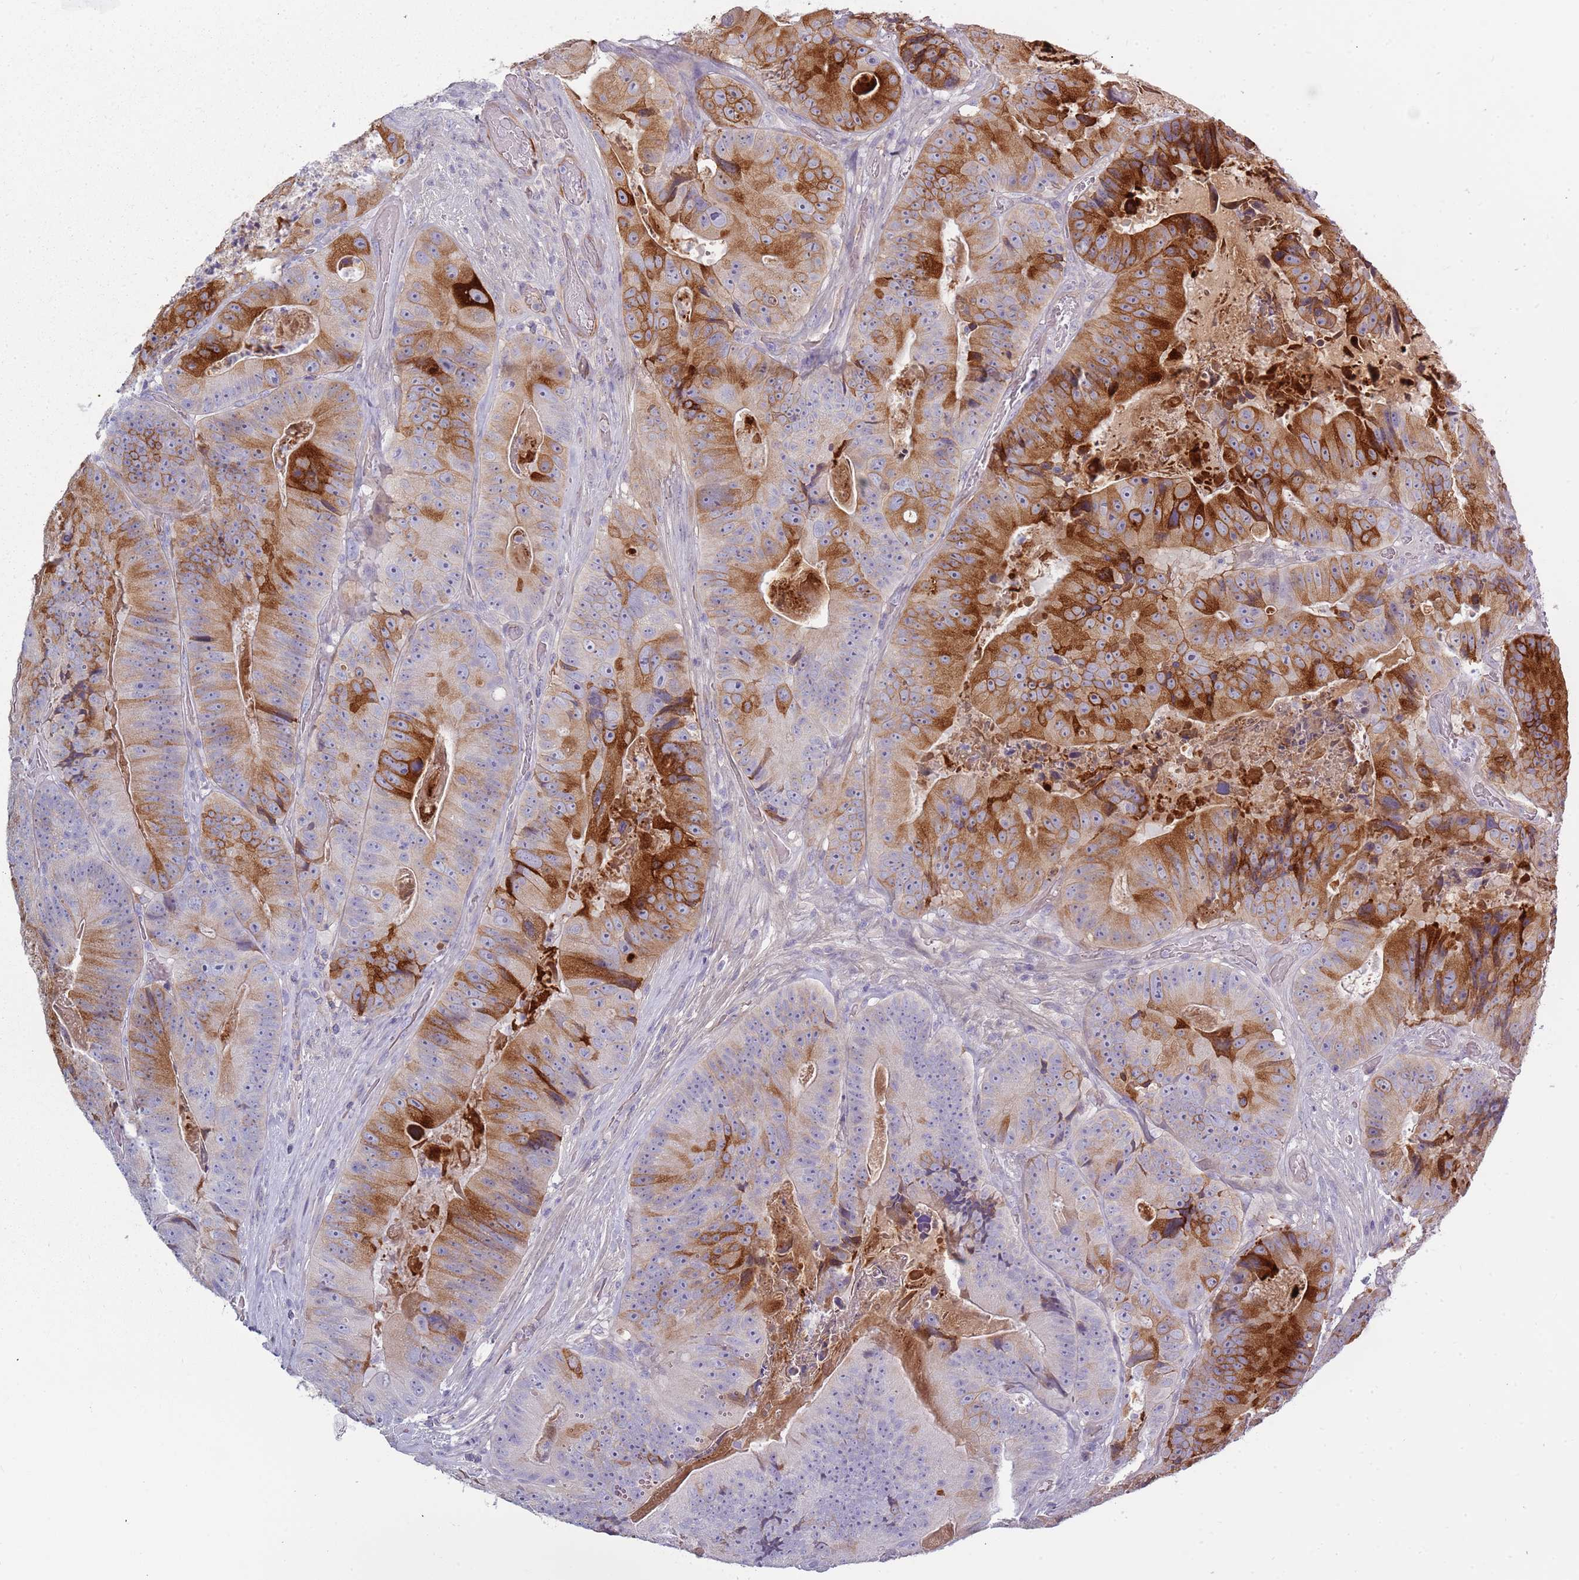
{"staining": {"intensity": "strong", "quantity": "<25%", "location": "cytoplasmic/membranous"}, "tissue": "colorectal cancer", "cell_type": "Tumor cells", "image_type": "cancer", "snomed": [{"axis": "morphology", "description": "Adenocarcinoma, NOS"}, {"axis": "topography", "description": "Colon"}], "caption": "Protein analysis of colorectal cancer tissue reveals strong cytoplasmic/membranous staining in approximately <25% of tumor cells.", "gene": "TNFRSF6B", "patient": {"sex": "female", "age": 86}}